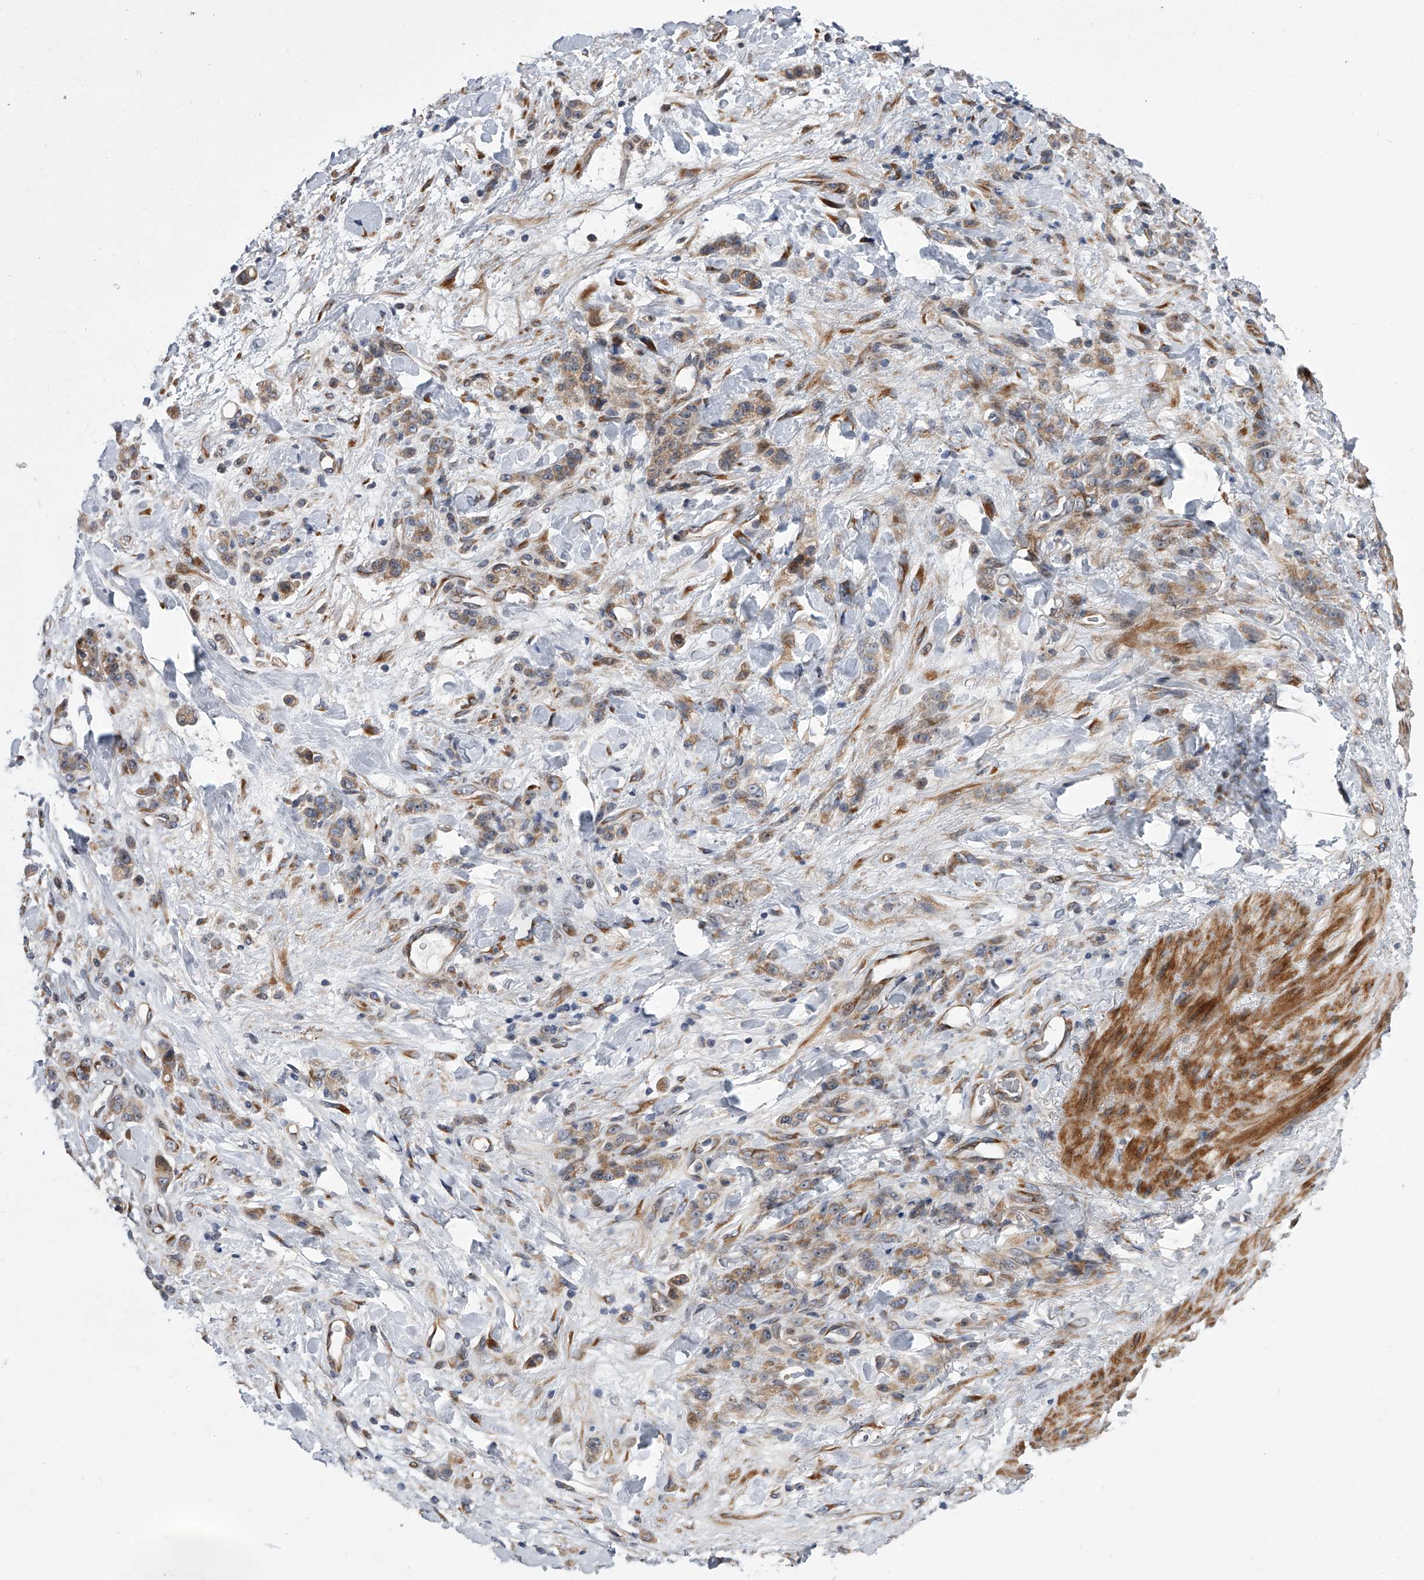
{"staining": {"intensity": "weak", "quantity": ">75%", "location": "cytoplasmic/membranous"}, "tissue": "stomach cancer", "cell_type": "Tumor cells", "image_type": "cancer", "snomed": [{"axis": "morphology", "description": "Normal tissue, NOS"}, {"axis": "morphology", "description": "Adenocarcinoma, NOS"}, {"axis": "topography", "description": "Stomach"}], "caption": "Tumor cells display weak cytoplasmic/membranous expression in approximately >75% of cells in stomach cancer. The protein of interest is shown in brown color, while the nuclei are stained blue.", "gene": "DLGAP2", "patient": {"sex": "male", "age": 82}}